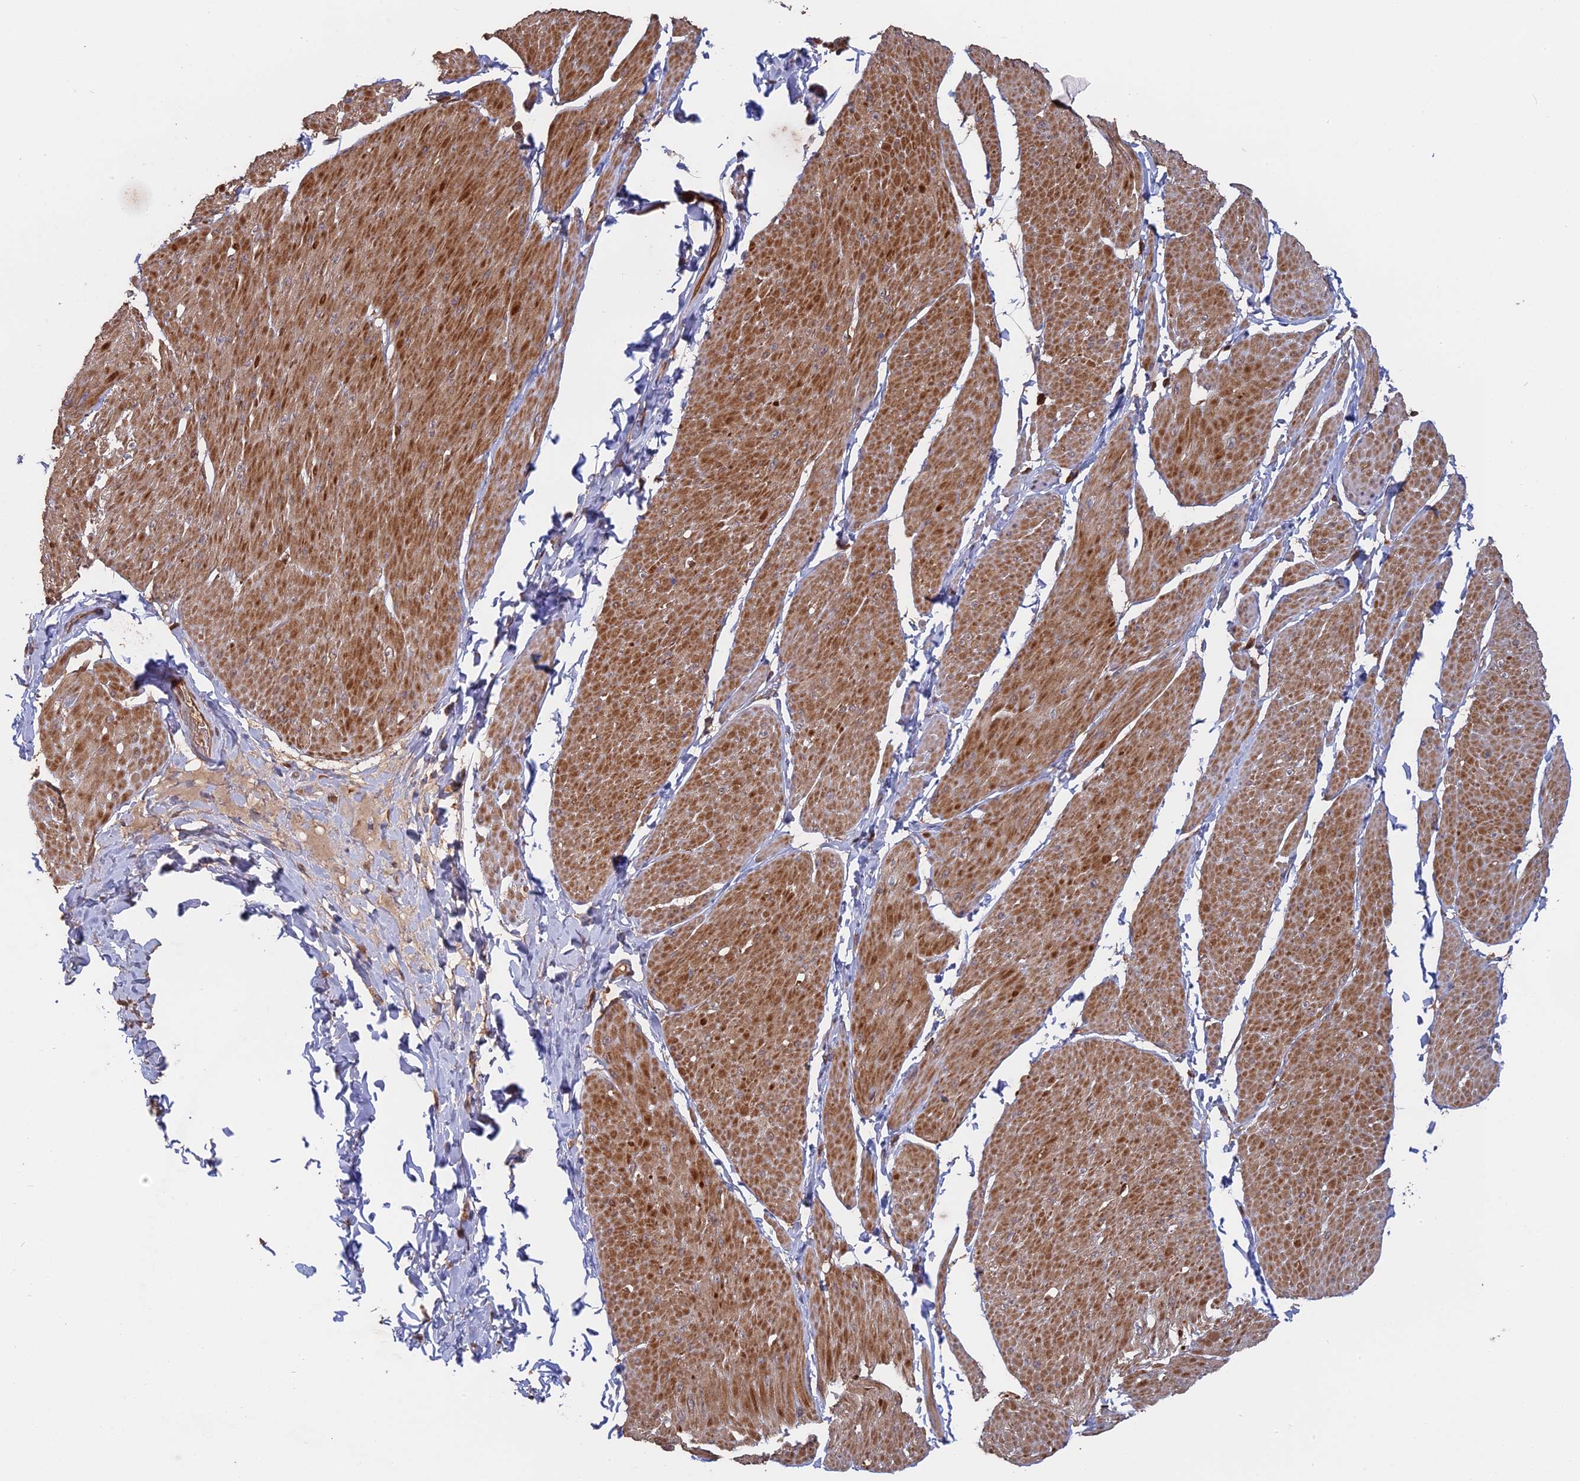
{"staining": {"intensity": "moderate", "quantity": ">75%", "location": "cytoplasmic/membranous"}, "tissue": "smooth muscle", "cell_type": "Smooth muscle cells", "image_type": "normal", "snomed": [{"axis": "morphology", "description": "Urothelial carcinoma, High grade"}, {"axis": "topography", "description": "Urinary bladder"}], "caption": "High-magnification brightfield microscopy of benign smooth muscle stained with DAB (3,3'-diaminobenzidine) (brown) and counterstained with hematoxylin (blue). smooth muscle cells exhibit moderate cytoplasmic/membranous positivity is identified in approximately>75% of cells. The staining was performed using DAB (3,3'-diaminobenzidine), with brown indicating positive protein expression. Nuclei are stained blue with hematoxylin.", "gene": "SAC3D1", "patient": {"sex": "male", "age": 46}}